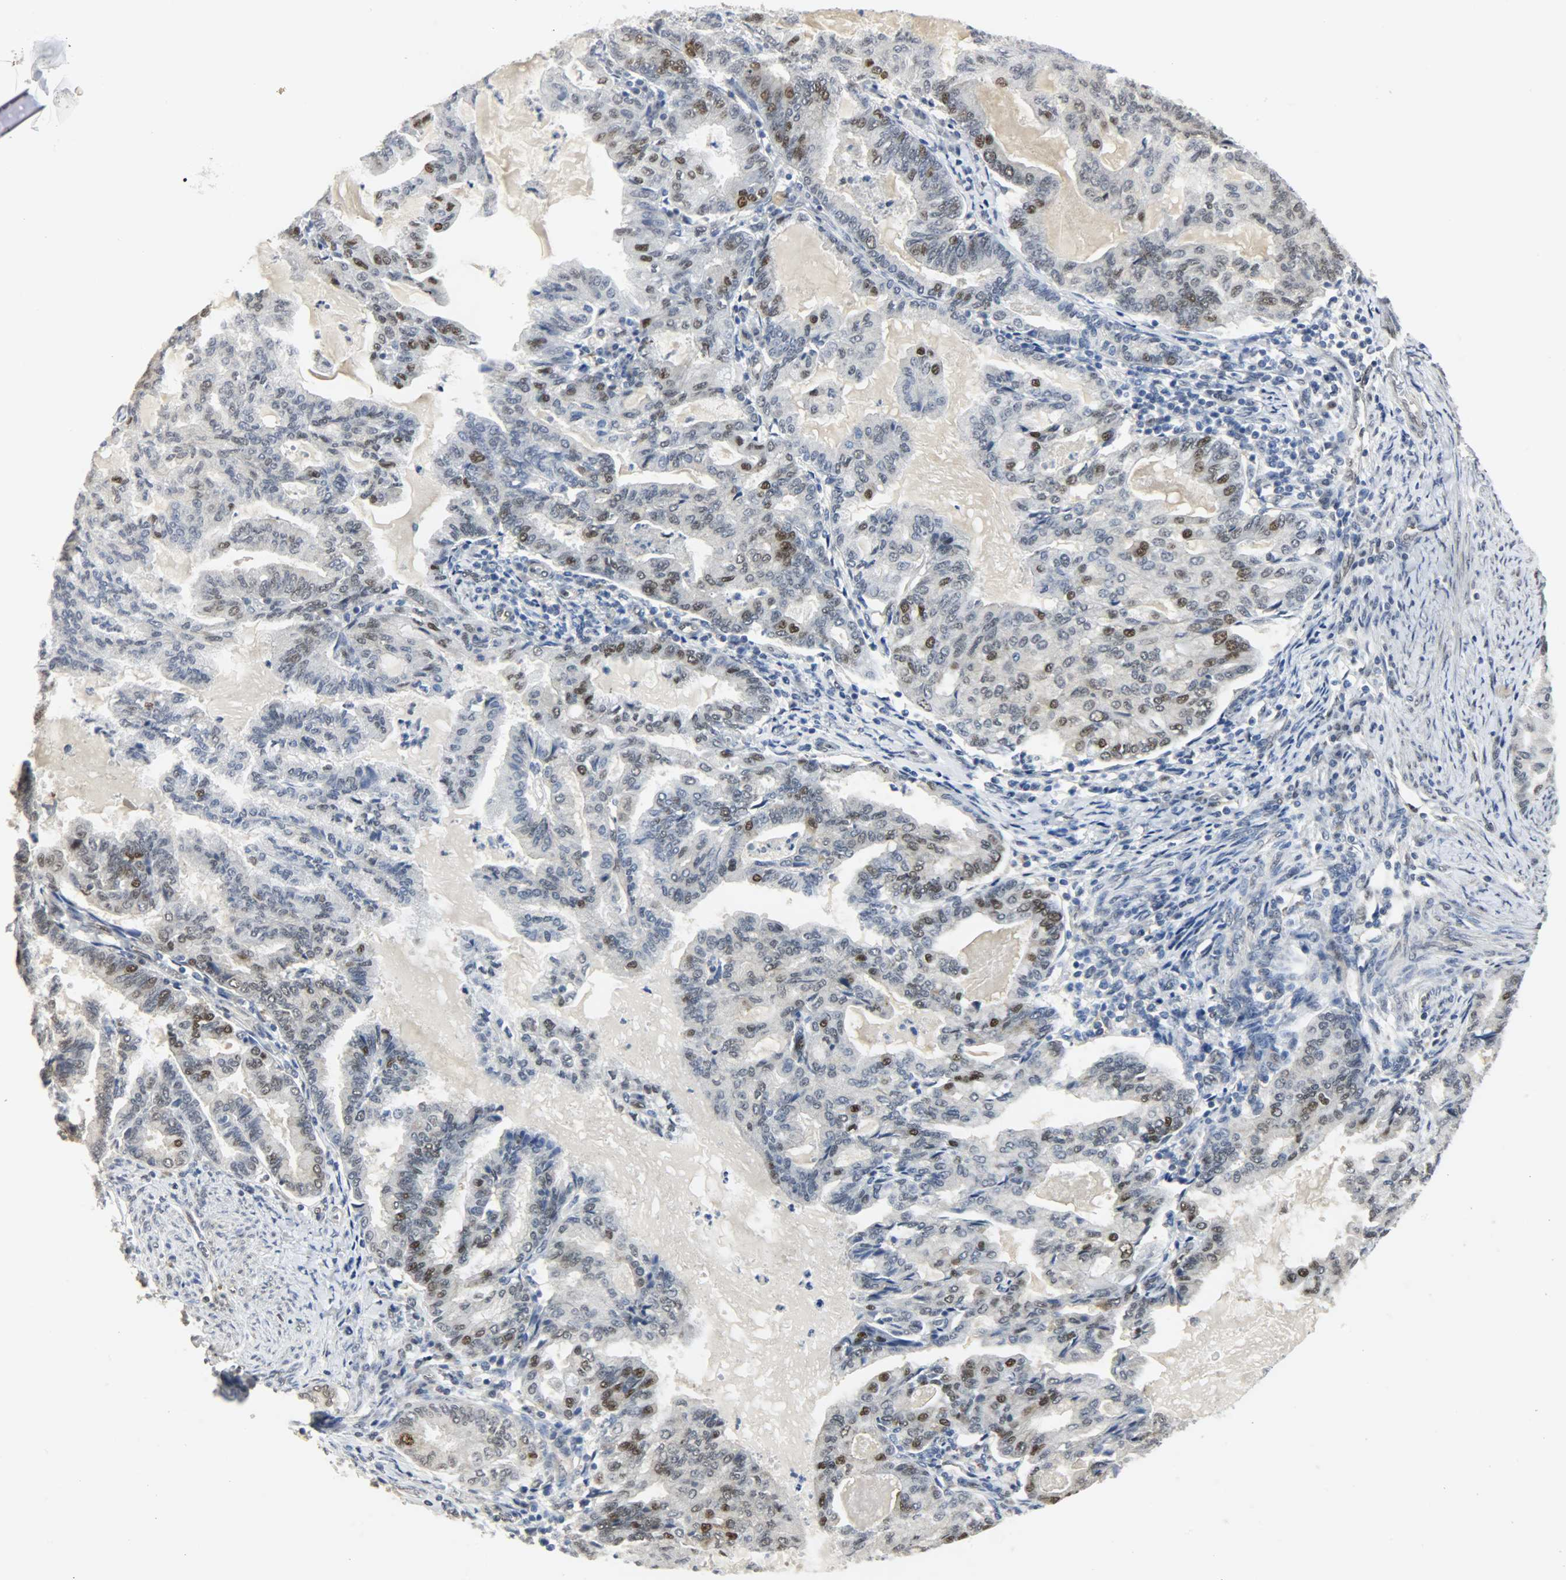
{"staining": {"intensity": "moderate", "quantity": "25%-75%", "location": "nuclear"}, "tissue": "endometrial cancer", "cell_type": "Tumor cells", "image_type": "cancer", "snomed": [{"axis": "morphology", "description": "Adenocarcinoma, NOS"}, {"axis": "topography", "description": "Endometrium"}], "caption": "Immunohistochemistry (IHC) staining of endometrial cancer, which reveals medium levels of moderate nuclear positivity in about 25%-75% of tumor cells indicating moderate nuclear protein positivity. The staining was performed using DAB (brown) for protein detection and nuclei were counterstained in hematoxylin (blue).", "gene": "NPEPL1", "patient": {"sex": "female", "age": 86}}